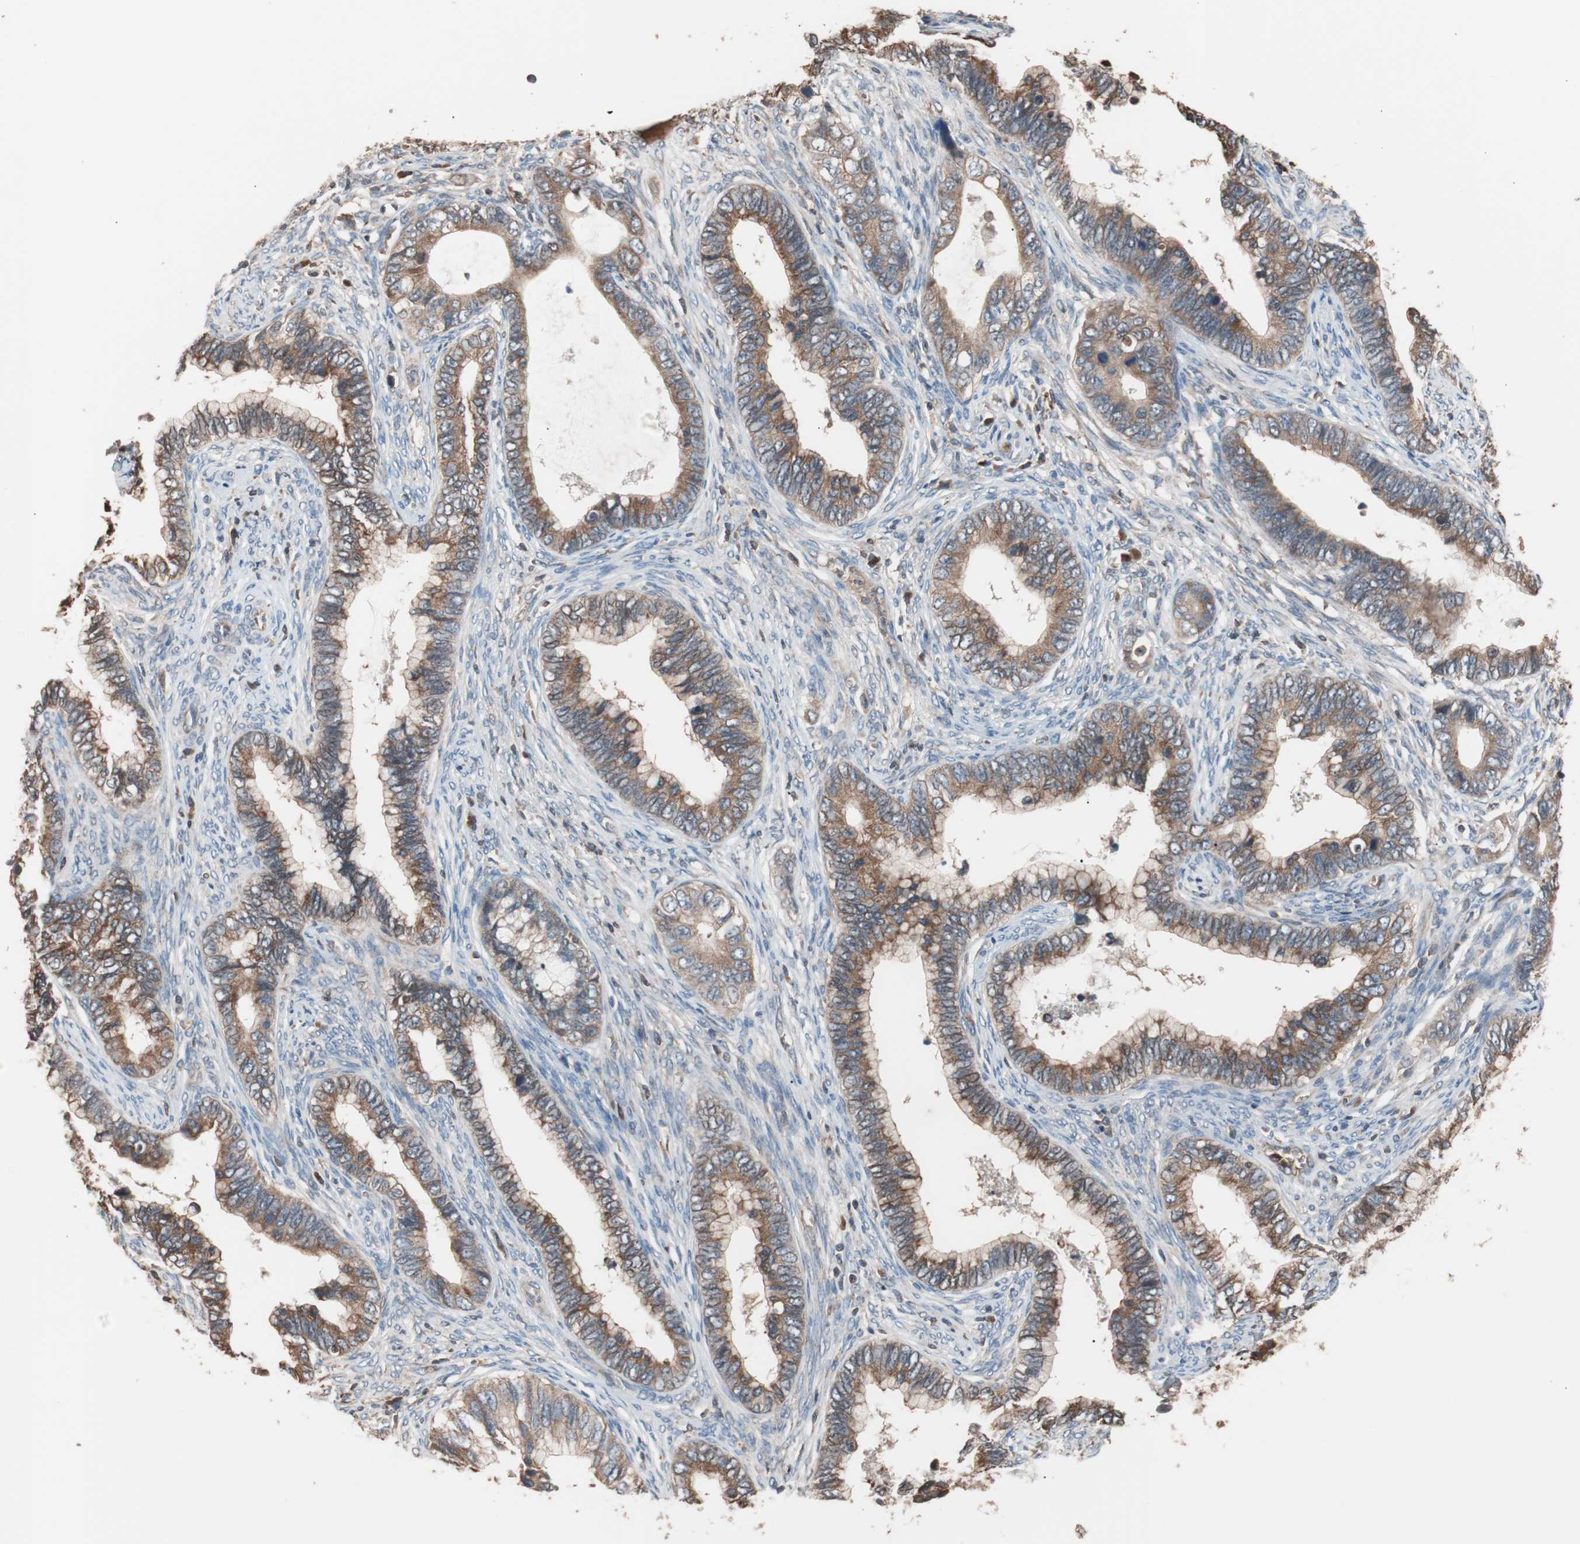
{"staining": {"intensity": "moderate", "quantity": ">75%", "location": "cytoplasmic/membranous"}, "tissue": "cervical cancer", "cell_type": "Tumor cells", "image_type": "cancer", "snomed": [{"axis": "morphology", "description": "Adenocarcinoma, NOS"}, {"axis": "topography", "description": "Cervix"}], "caption": "This image reveals immunohistochemistry (IHC) staining of cervical cancer (adenocarcinoma), with medium moderate cytoplasmic/membranous staining in about >75% of tumor cells.", "gene": "GLYCTK", "patient": {"sex": "female", "age": 44}}